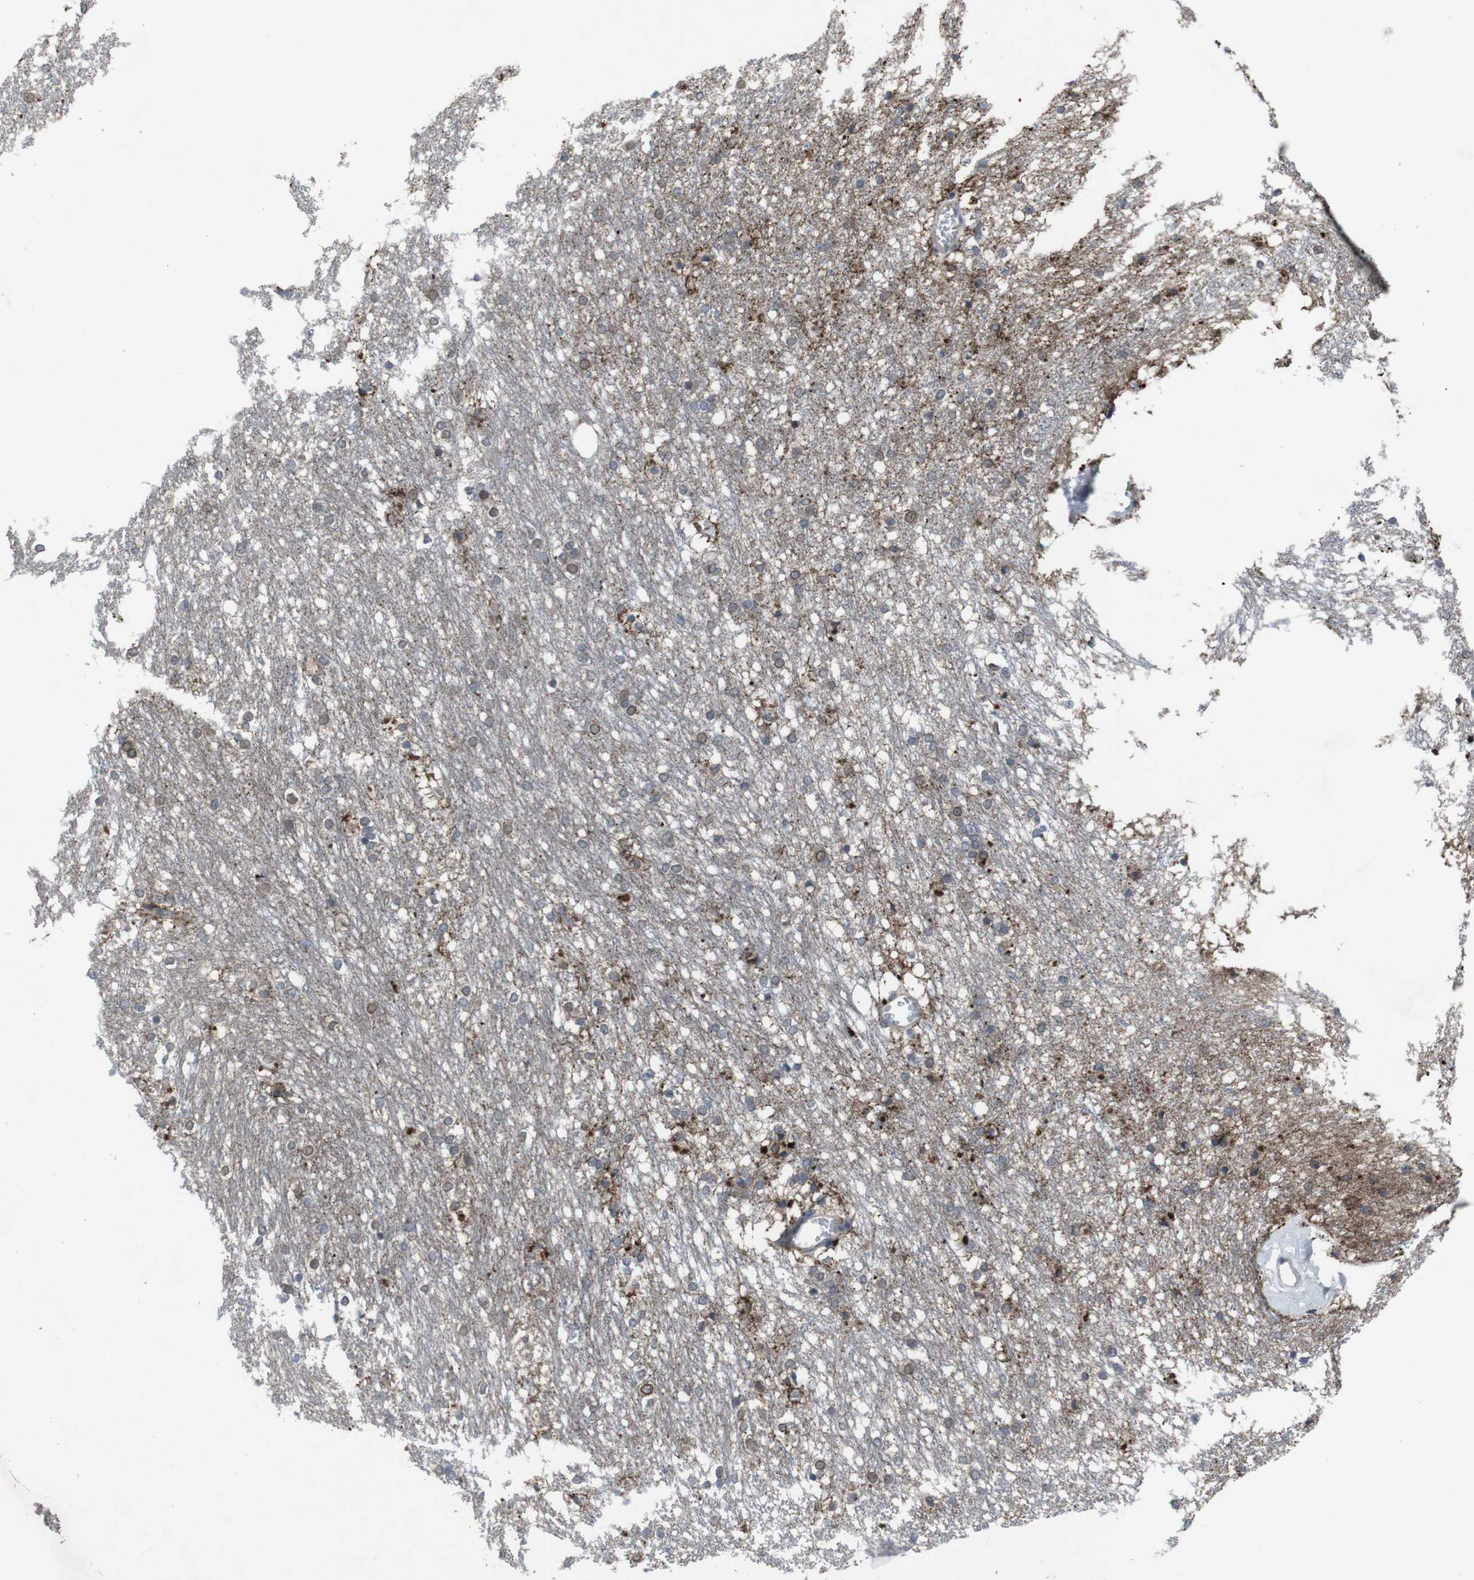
{"staining": {"intensity": "strong", "quantity": "<25%", "location": "cytoplasmic/membranous"}, "tissue": "caudate", "cell_type": "Glial cells", "image_type": "normal", "snomed": [{"axis": "morphology", "description": "Normal tissue, NOS"}, {"axis": "topography", "description": "Lateral ventricle wall"}], "caption": "About <25% of glial cells in normal caudate exhibit strong cytoplasmic/membranous protein positivity as visualized by brown immunohistochemical staining.", "gene": "EFNA5", "patient": {"sex": "female", "age": 19}}